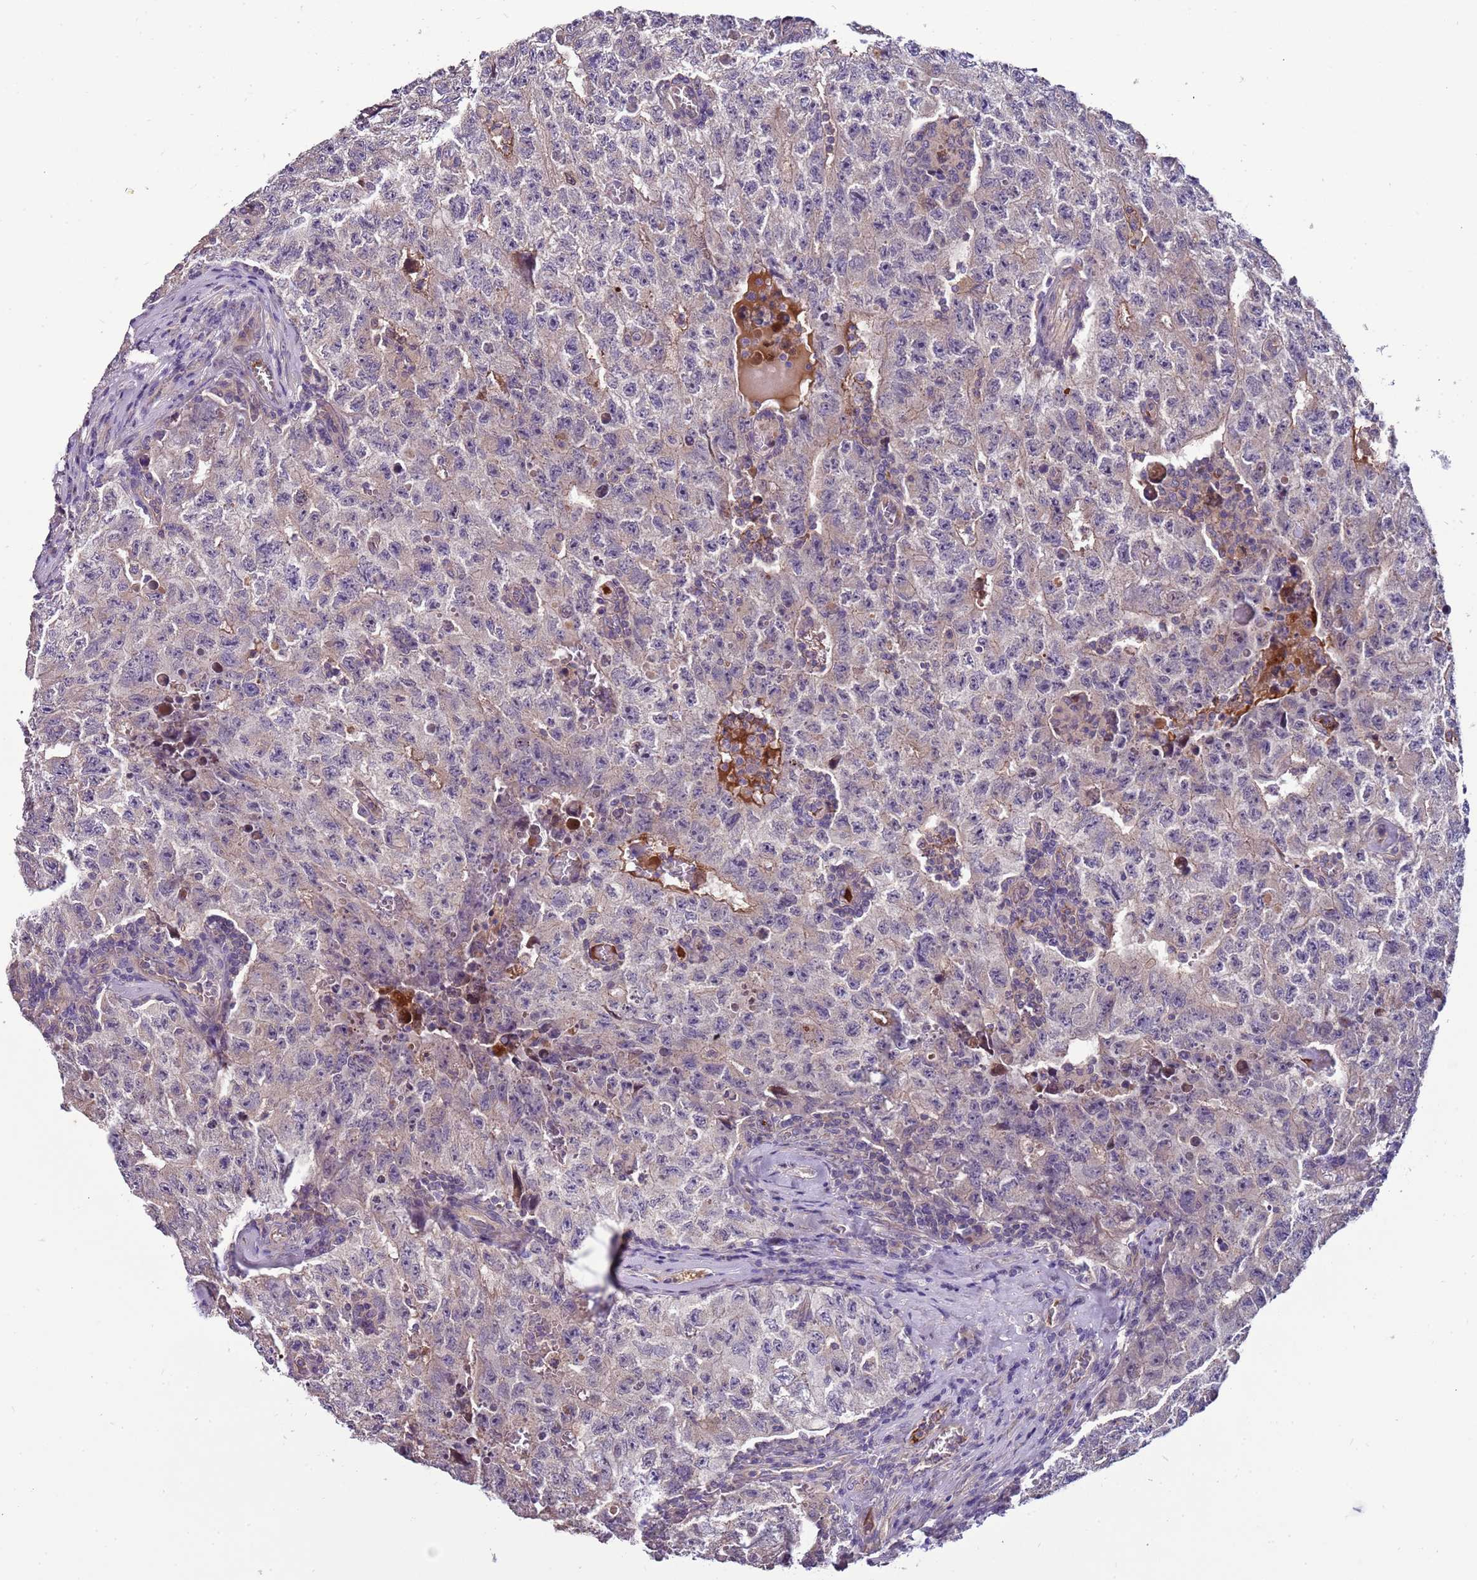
{"staining": {"intensity": "negative", "quantity": "none", "location": "none"}, "tissue": "testis cancer", "cell_type": "Tumor cells", "image_type": "cancer", "snomed": [{"axis": "morphology", "description": "Carcinoma, Embryonal, NOS"}, {"axis": "topography", "description": "Testis"}], "caption": "This is an IHC image of testis embryonal carcinoma. There is no staining in tumor cells.", "gene": "FAM20A", "patient": {"sex": "male", "age": 17}}